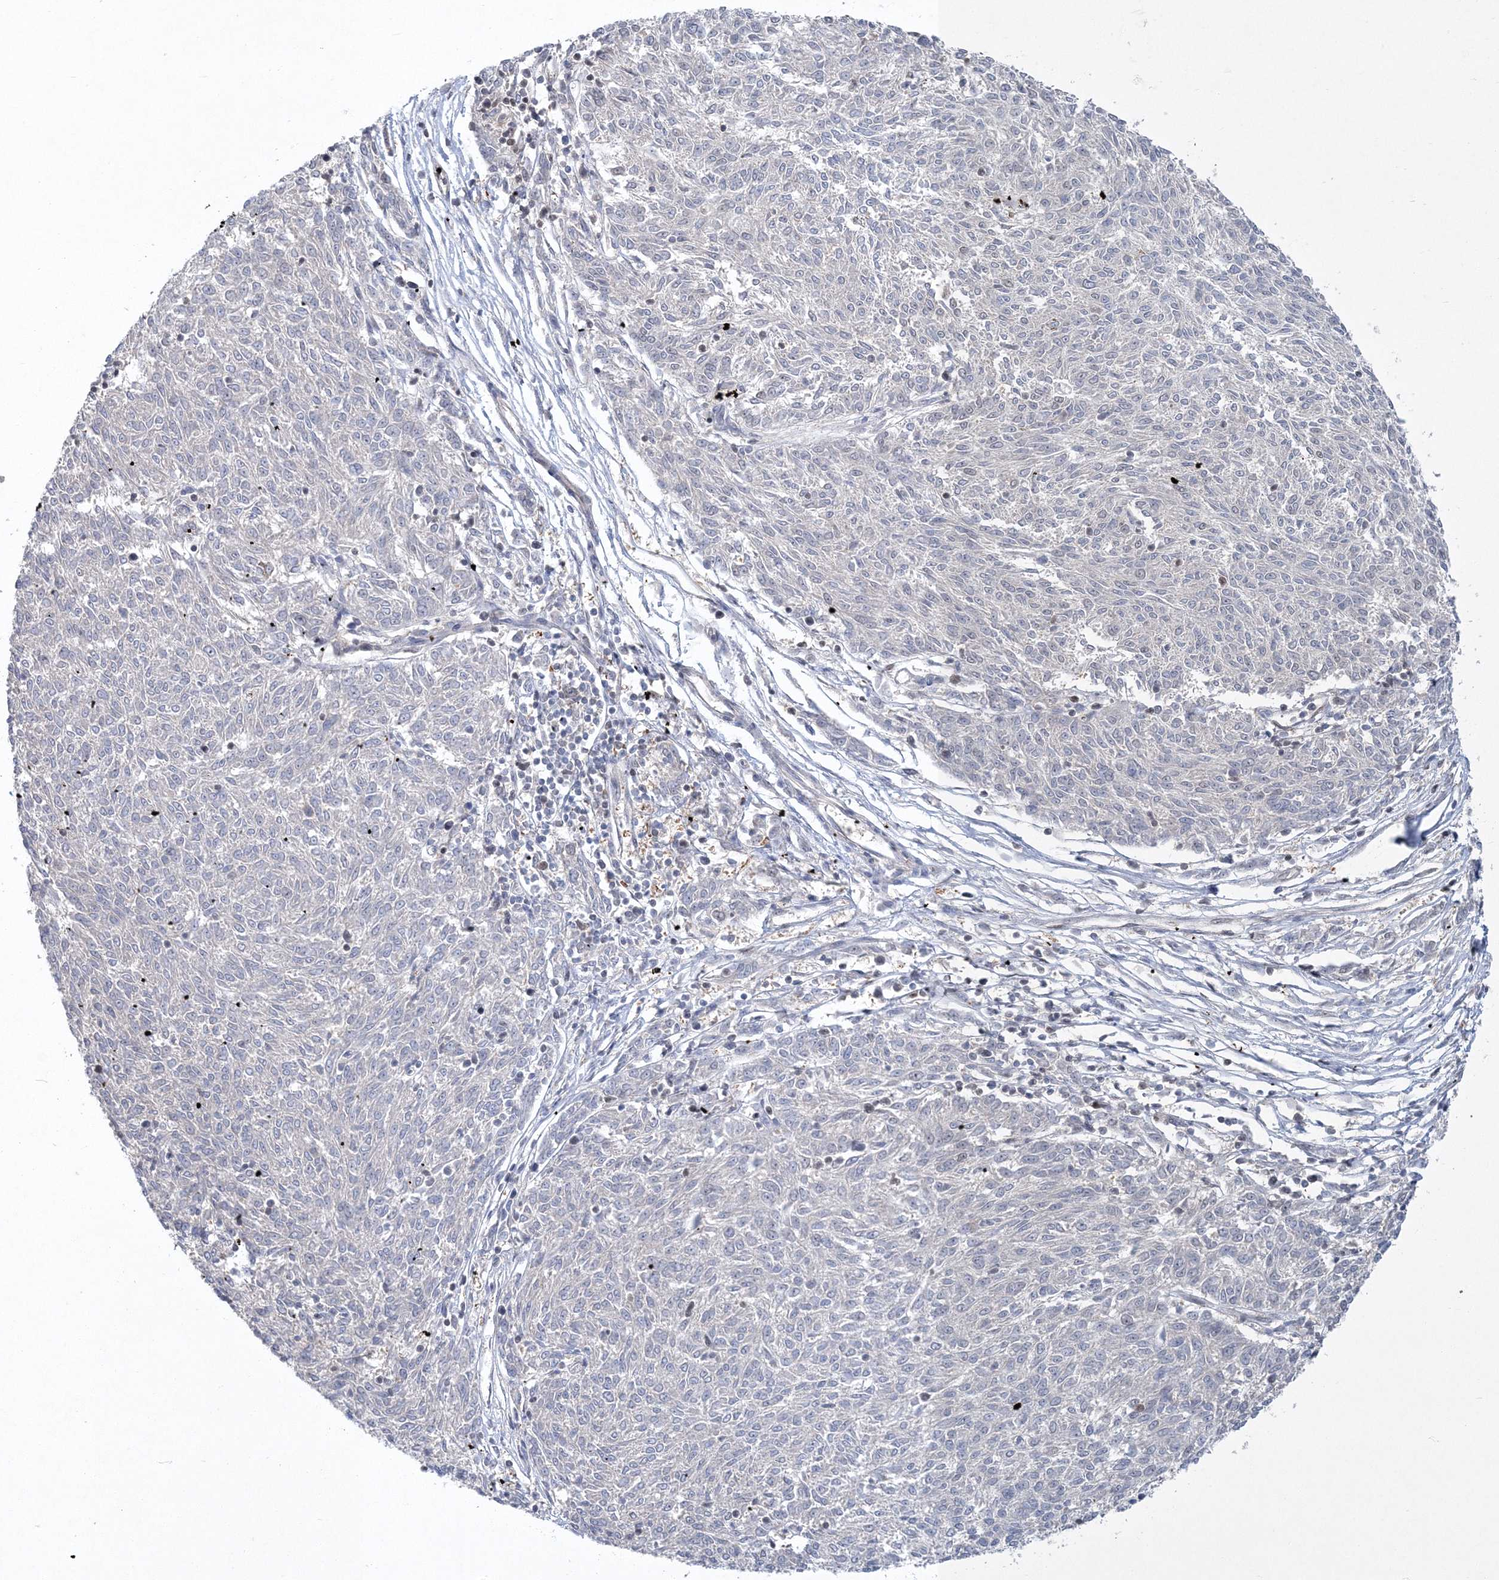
{"staining": {"intensity": "negative", "quantity": "none", "location": "none"}, "tissue": "melanoma", "cell_type": "Tumor cells", "image_type": "cancer", "snomed": [{"axis": "morphology", "description": "Malignant melanoma, NOS"}, {"axis": "topography", "description": "Skin"}], "caption": "High magnification brightfield microscopy of malignant melanoma stained with DAB (brown) and counterstained with hematoxylin (blue): tumor cells show no significant expression.", "gene": "PDS5A", "patient": {"sex": "female", "age": 72}}